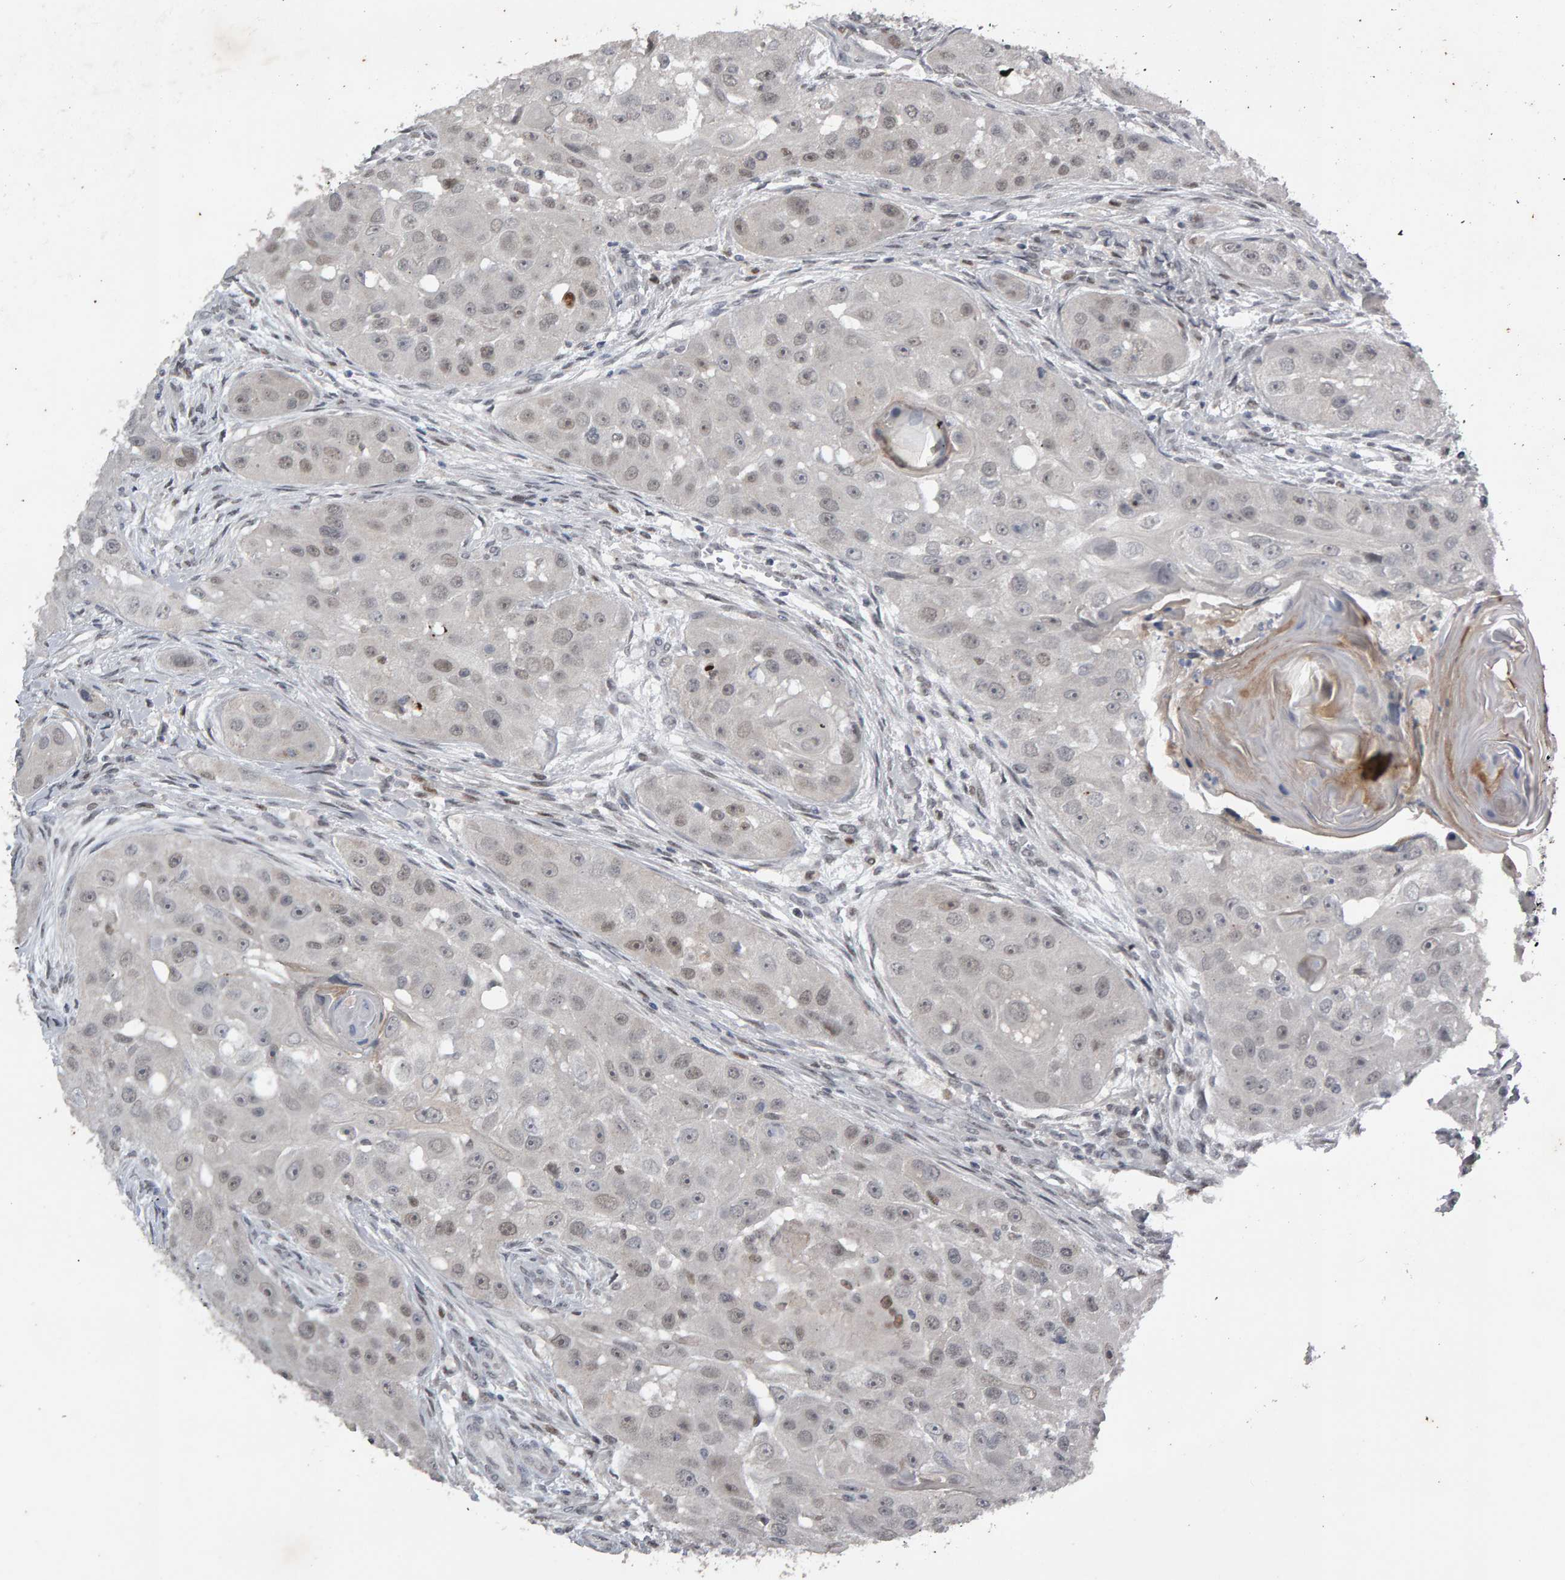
{"staining": {"intensity": "weak", "quantity": "25%-75%", "location": "nuclear"}, "tissue": "head and neck cancer", "cell_type": "Tumor cells", "image_type": "cancer", "snomed": [{"axis": "morphology", "description": "Normal tissue, NOS"}, {"axis": "morphology", "description": "Squamous cell carcinoma, NOS"}, {"axis": "topography", "description": "Skeletal muscle"}, {"axis": "topography", "description": "Head-Neck"}], "caption": "Head and neck squamous cell carcinoma tissue demonstrates weak nuclear positivity in approximately 25%-75% of tumor cells, visualized by immunohistochemistry. (IHC, brightfield microscopy, high magnification).", "gene": "IPO8", "patient": {"sex": "male", "age": 51}}